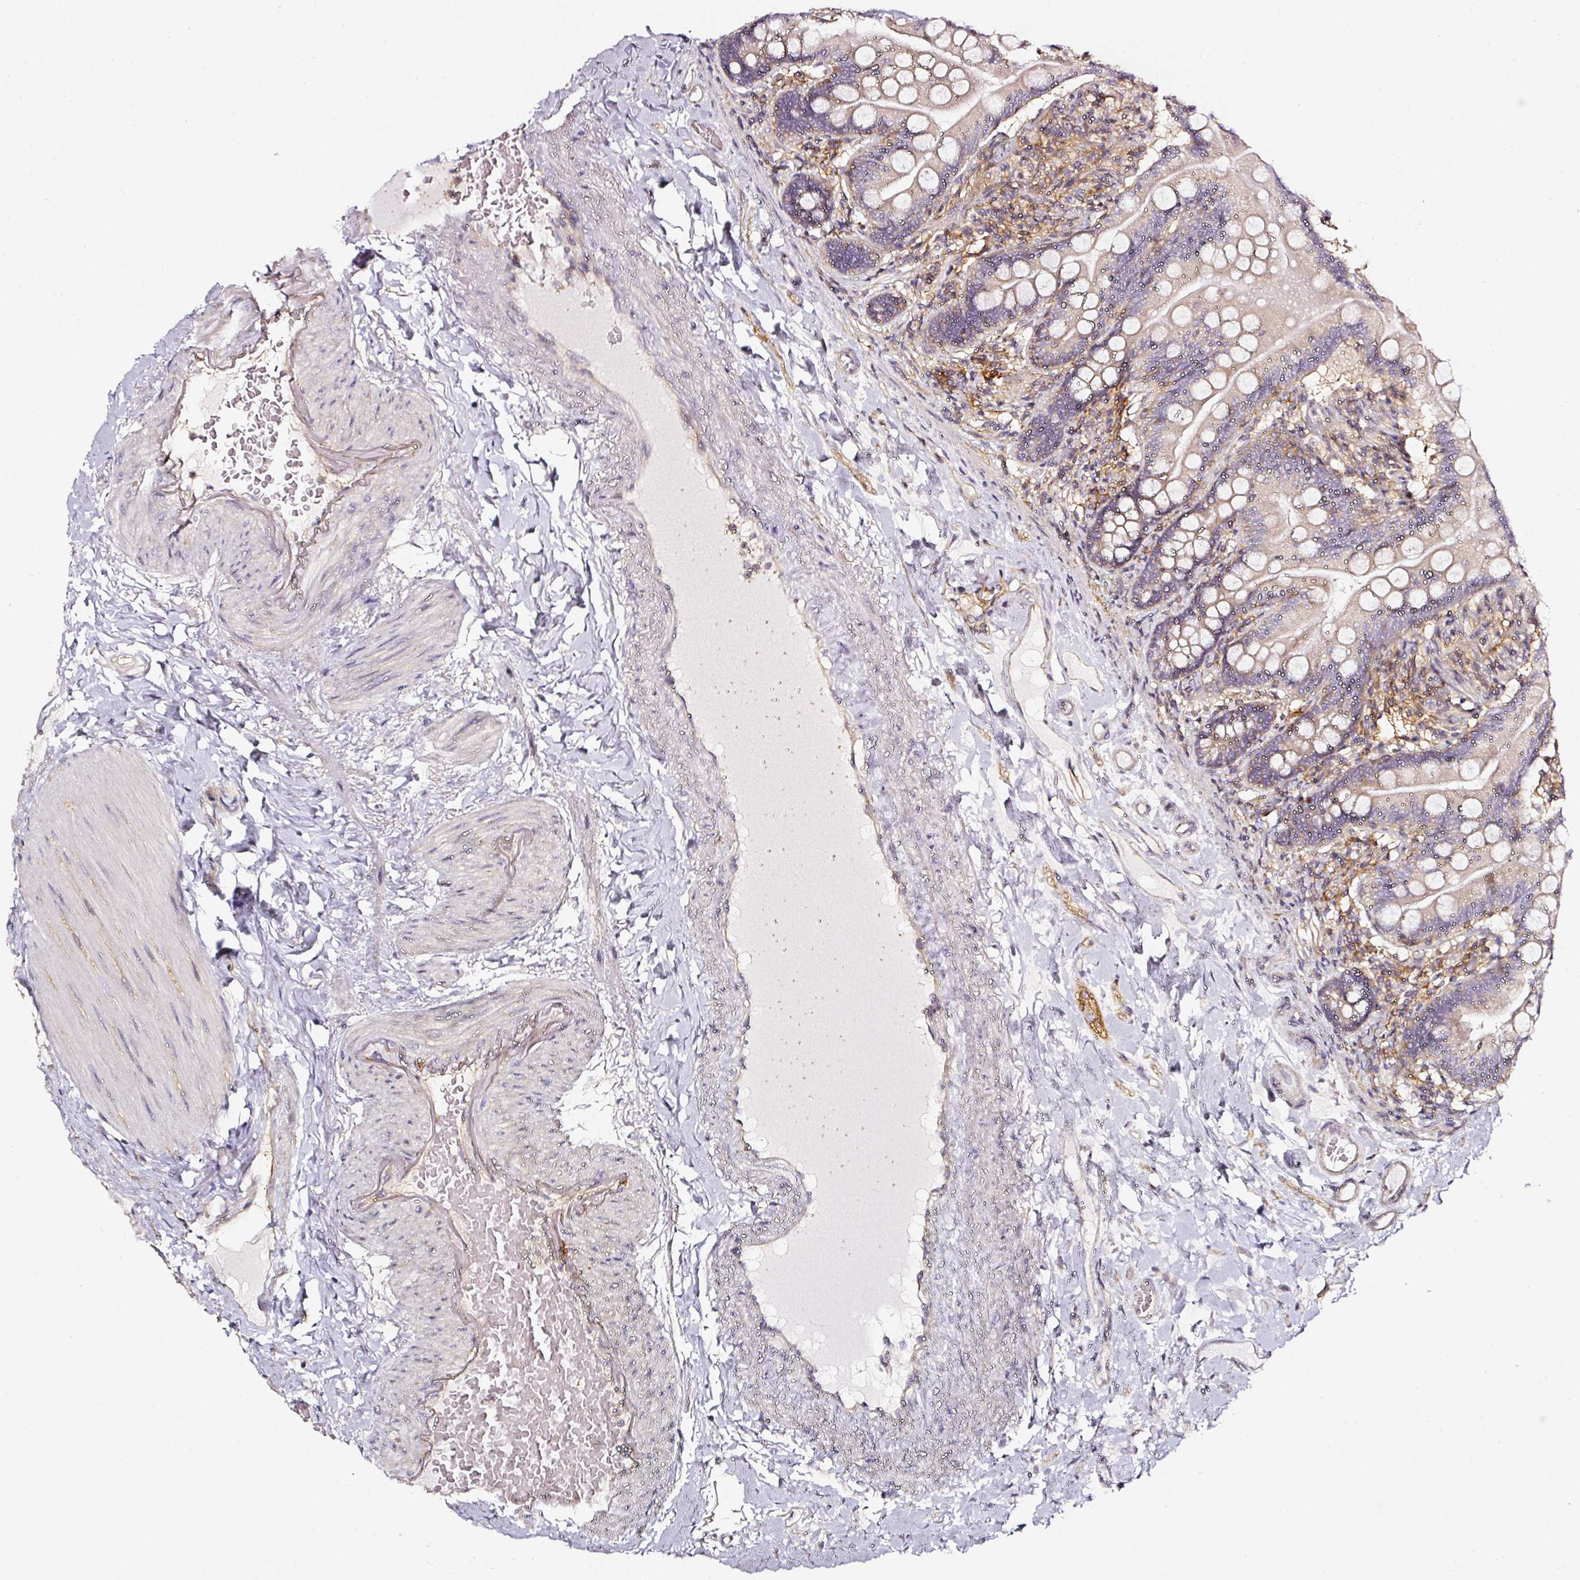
{"staining": {"intensity": "weak", "quantity": "25%-75%", "location": "cytoplasmic/membranous"}, "tissue": "small intestine", "cell_type": "Glandular cells", "image_type": "normal", "snomed": [{"axis": "morphology", "description": "Normal tissue, NOS"}, {"axis": "topography", "description": "Small intestine"}], "caption": "This micrograph displays IHC staining of normal human small intestine, with low weak cytoplasmic/membranous expression in about 25%-75% of glandular cells.", "gene": "CD47", "patient": {"sex": "female", "age": 64}}